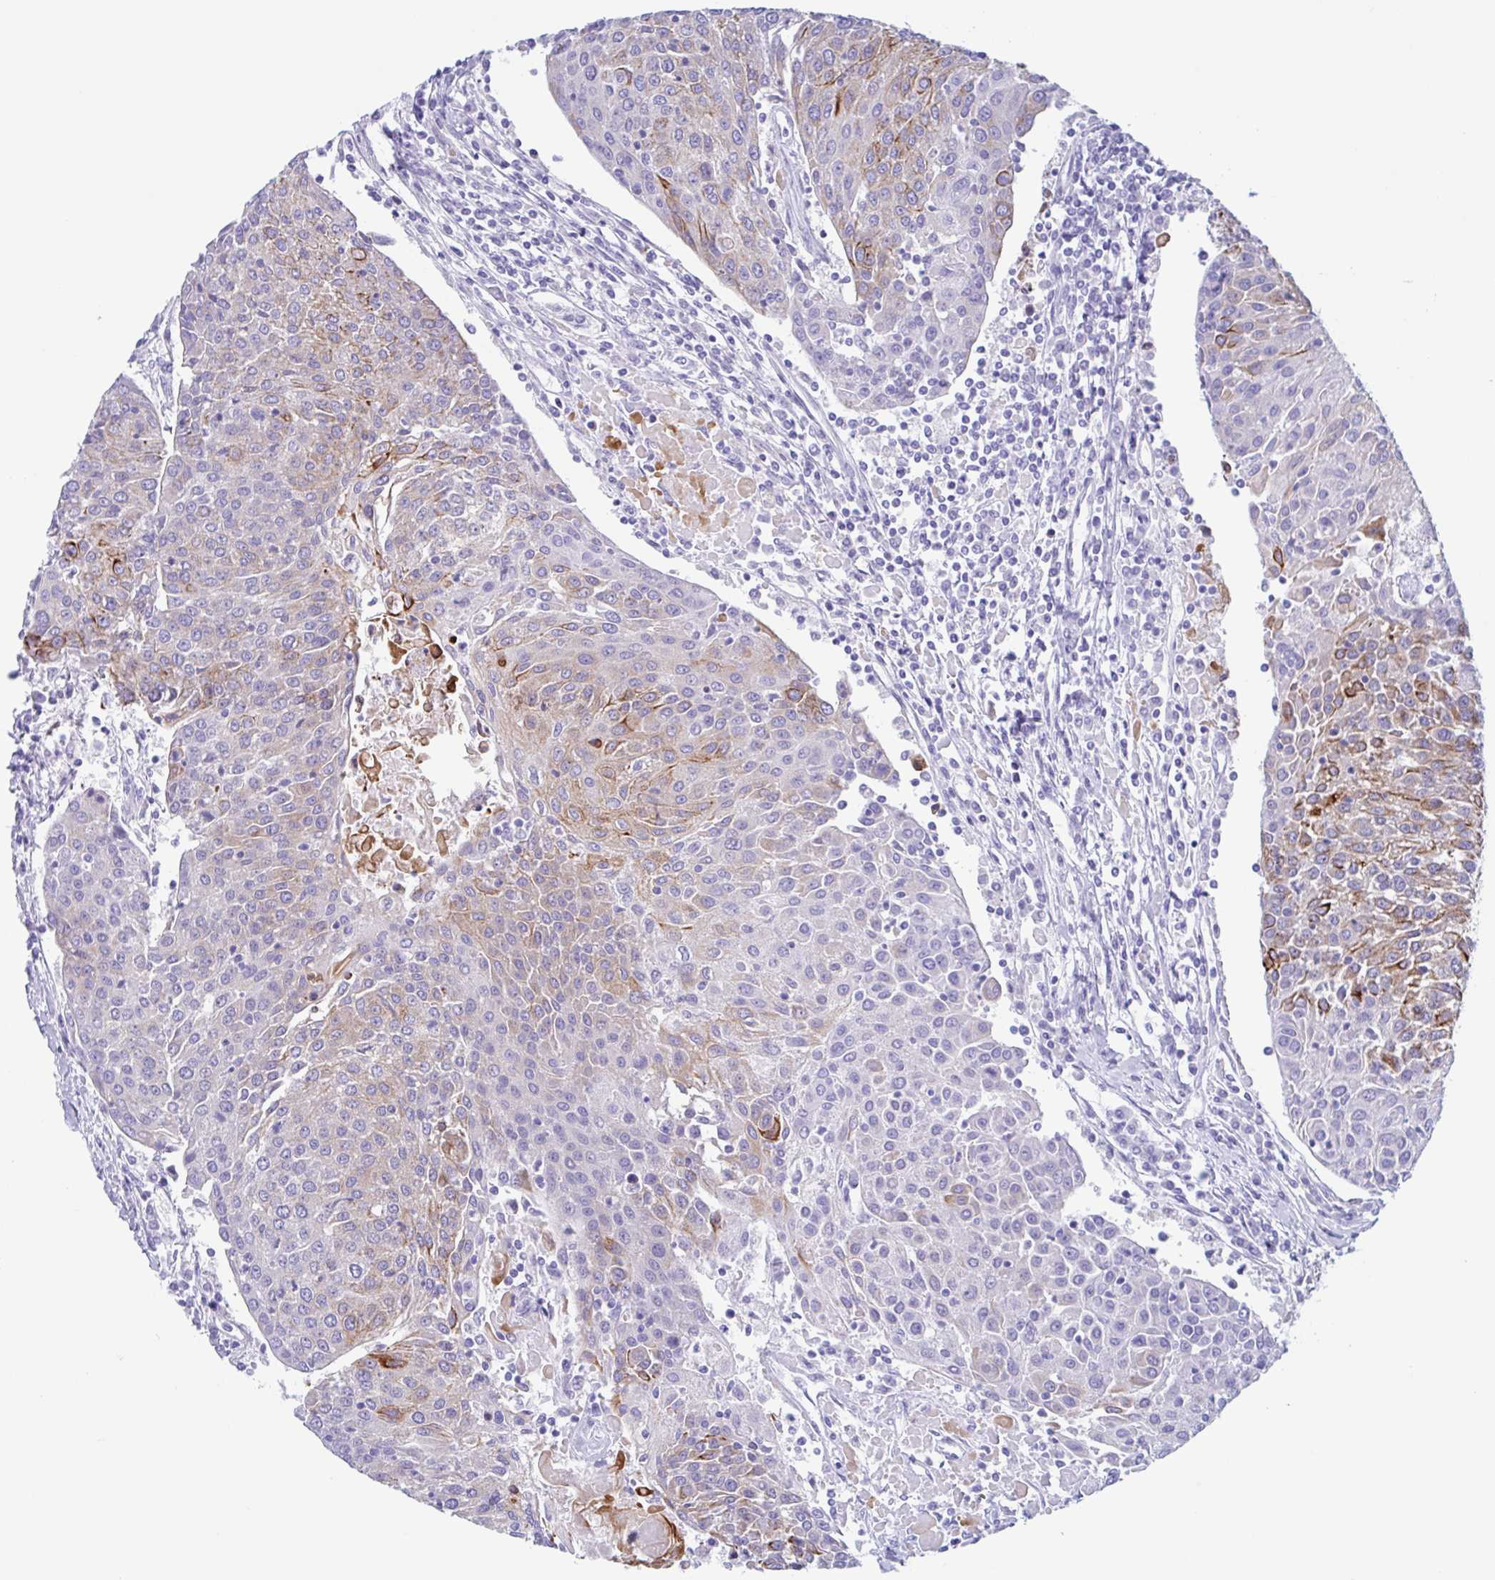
{"staining": {"intensity": "moderate", "quantity": "25%-75%", "location": "cytoplasmic/membranous"}, "tissue": "urothelial cancer", "cell_type": "Tumor cells", "image_type": "cancer", "snomed": [{"axis": "morphology", "description": "Urothelial carcinoma, High grade"}, {"axis": "topography", "description": "Urinary bladder"}], "caption": "The image demonstrates immunohistochemical staining of urothelial cancer. There is moderate cytoplasmic/membranous positivity is identified in approximately 25%-75% of tumor cells.", "gene": "OR6N2", "patient": {"sex": "female", "age": 85}}